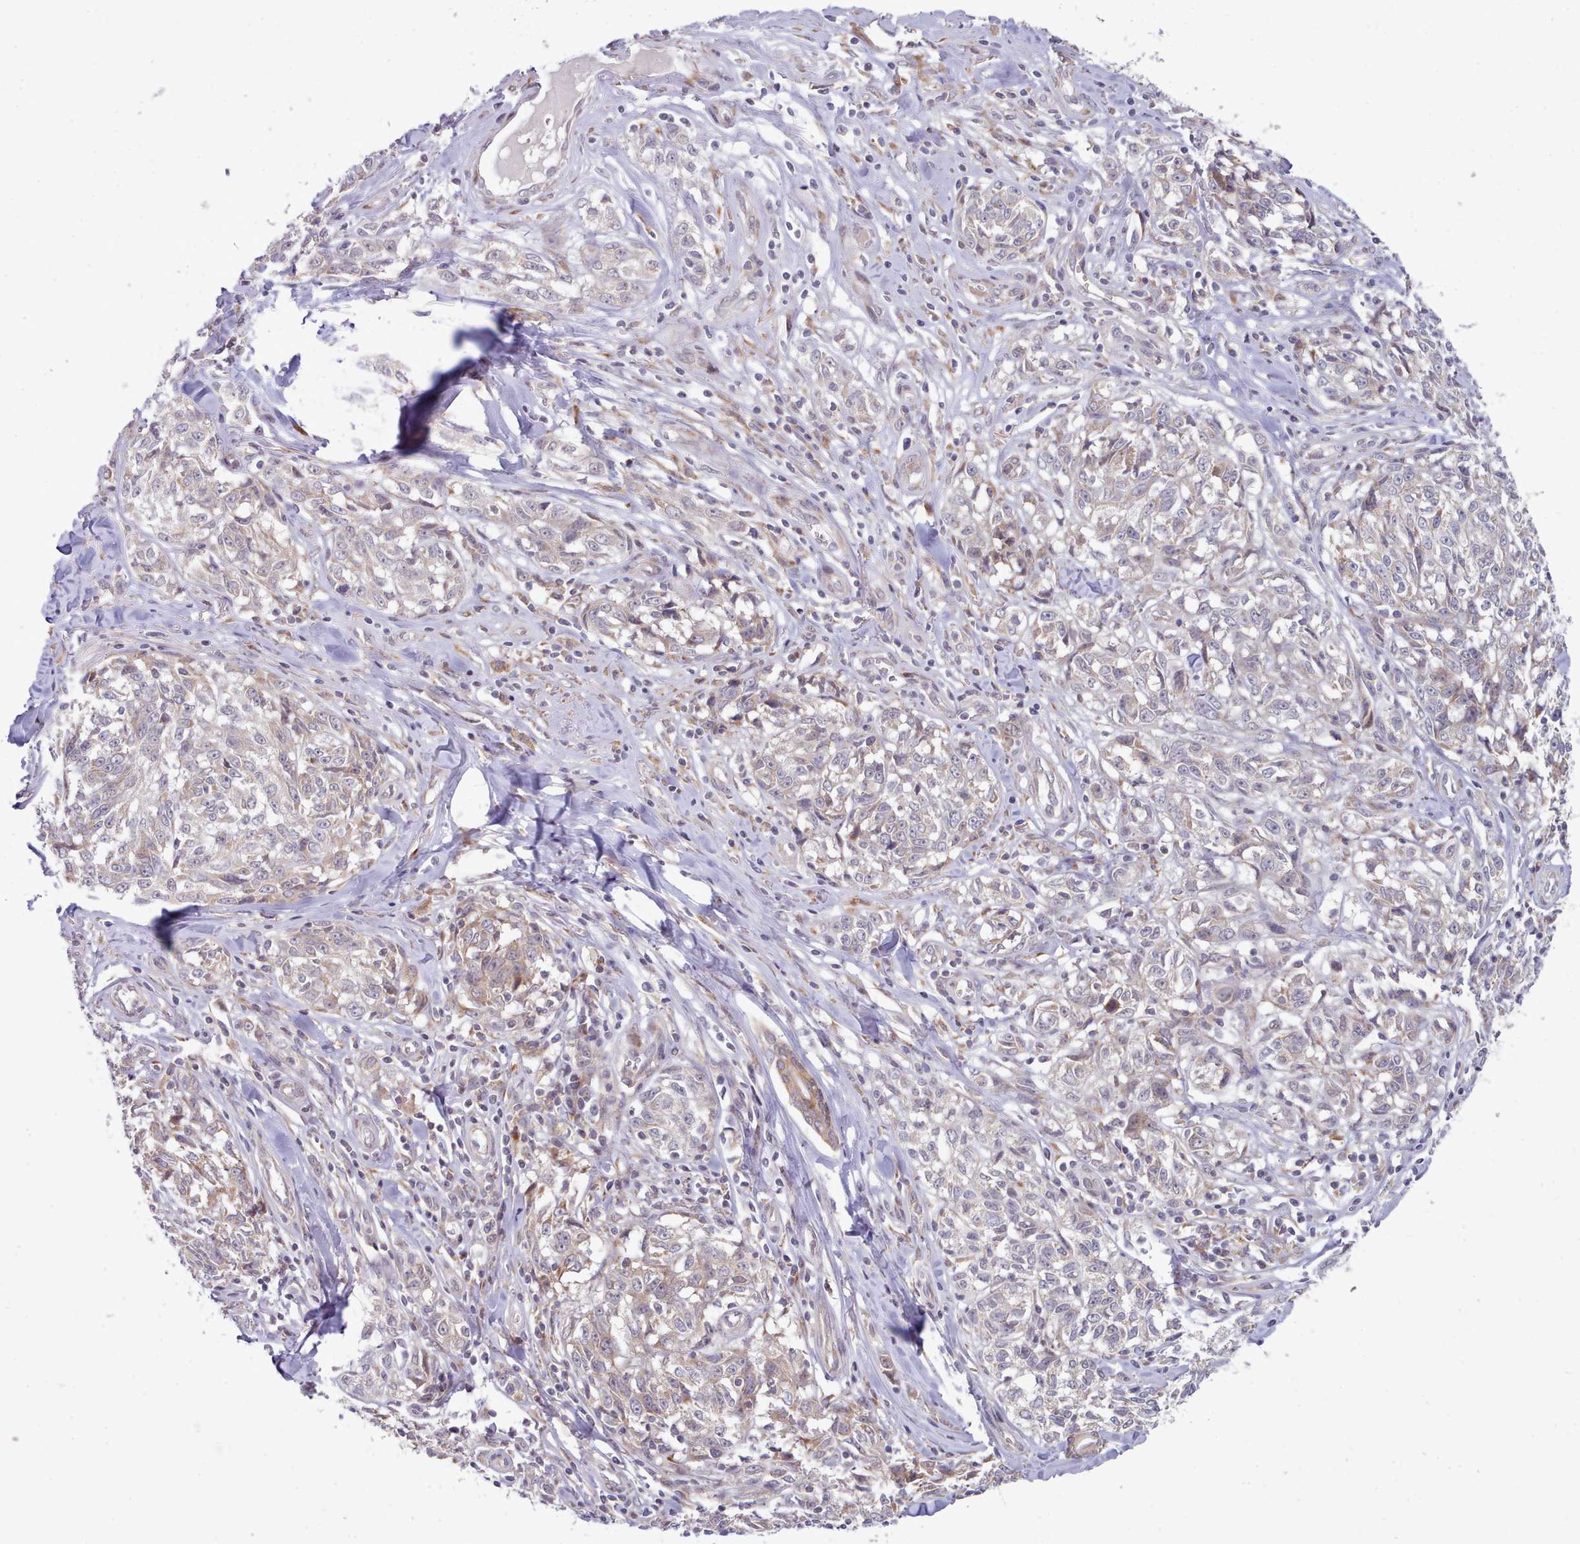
{"staining": {"intensity": "weak", "quantity": "<25%", "location": "cytoplasmic/membranous"}, "tissue": "melanoma", "cell_type": "Tumor cells", "image_type": "cancer", "snomed": [{"axis": "morphology", "description": "Normal tissue, NOS"}, {"axis": "morphology", "description": "Malignant melanoma, NOS"}, {"axis": "topography", "description": "Skin"}], "caption": "IHC histopathology image of neoplastic tissue: human melanoma stained with DAB (3,3'-diaminobenzidine) exhibits no significant protein expression in tumor cells. Nuclei are stained in blue.", "gene": "TRIM26", "patient": {"sex": "female", "age": 64}}